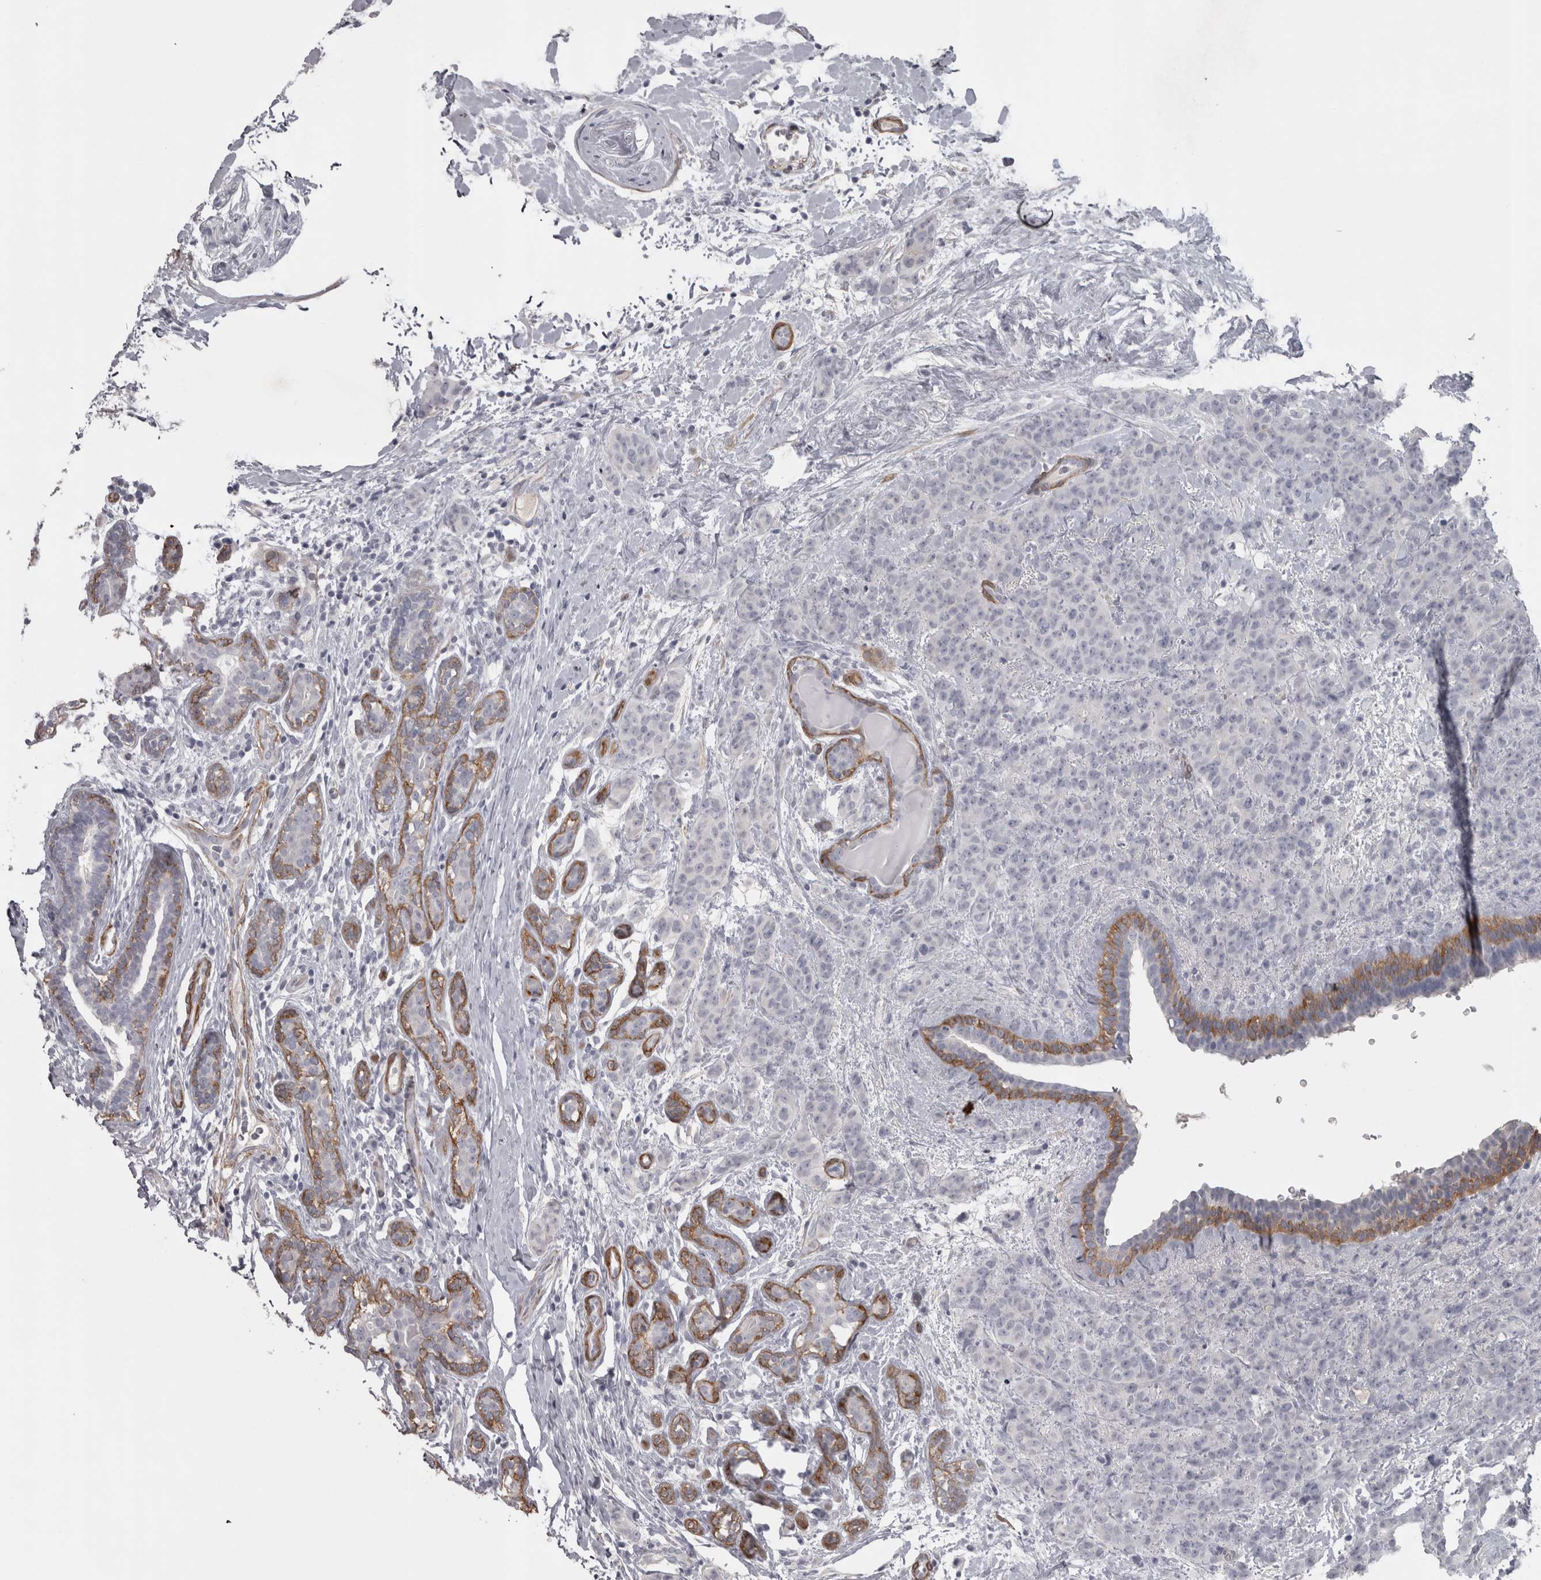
{"staining": {"intensity": "negative", "quantity": "none", "location": "none"}, "tissue": "breast cancer", "cell_type": "Tumor cells", "image_type": "cancer", "snomed": [{"axis": "morphology", "description": "Normal tissue, NOS"}, {"axis": "morphology", "description": "Duct carcinoma"}, {"axis": "topography", "description": "Breast"}], "caption": "Tumor cells show no significant protein staining in infiltrating ductal carcinoma (breast).", "gene": "PPP1R12B", "patient": {"sex": "female", "age": 40}}